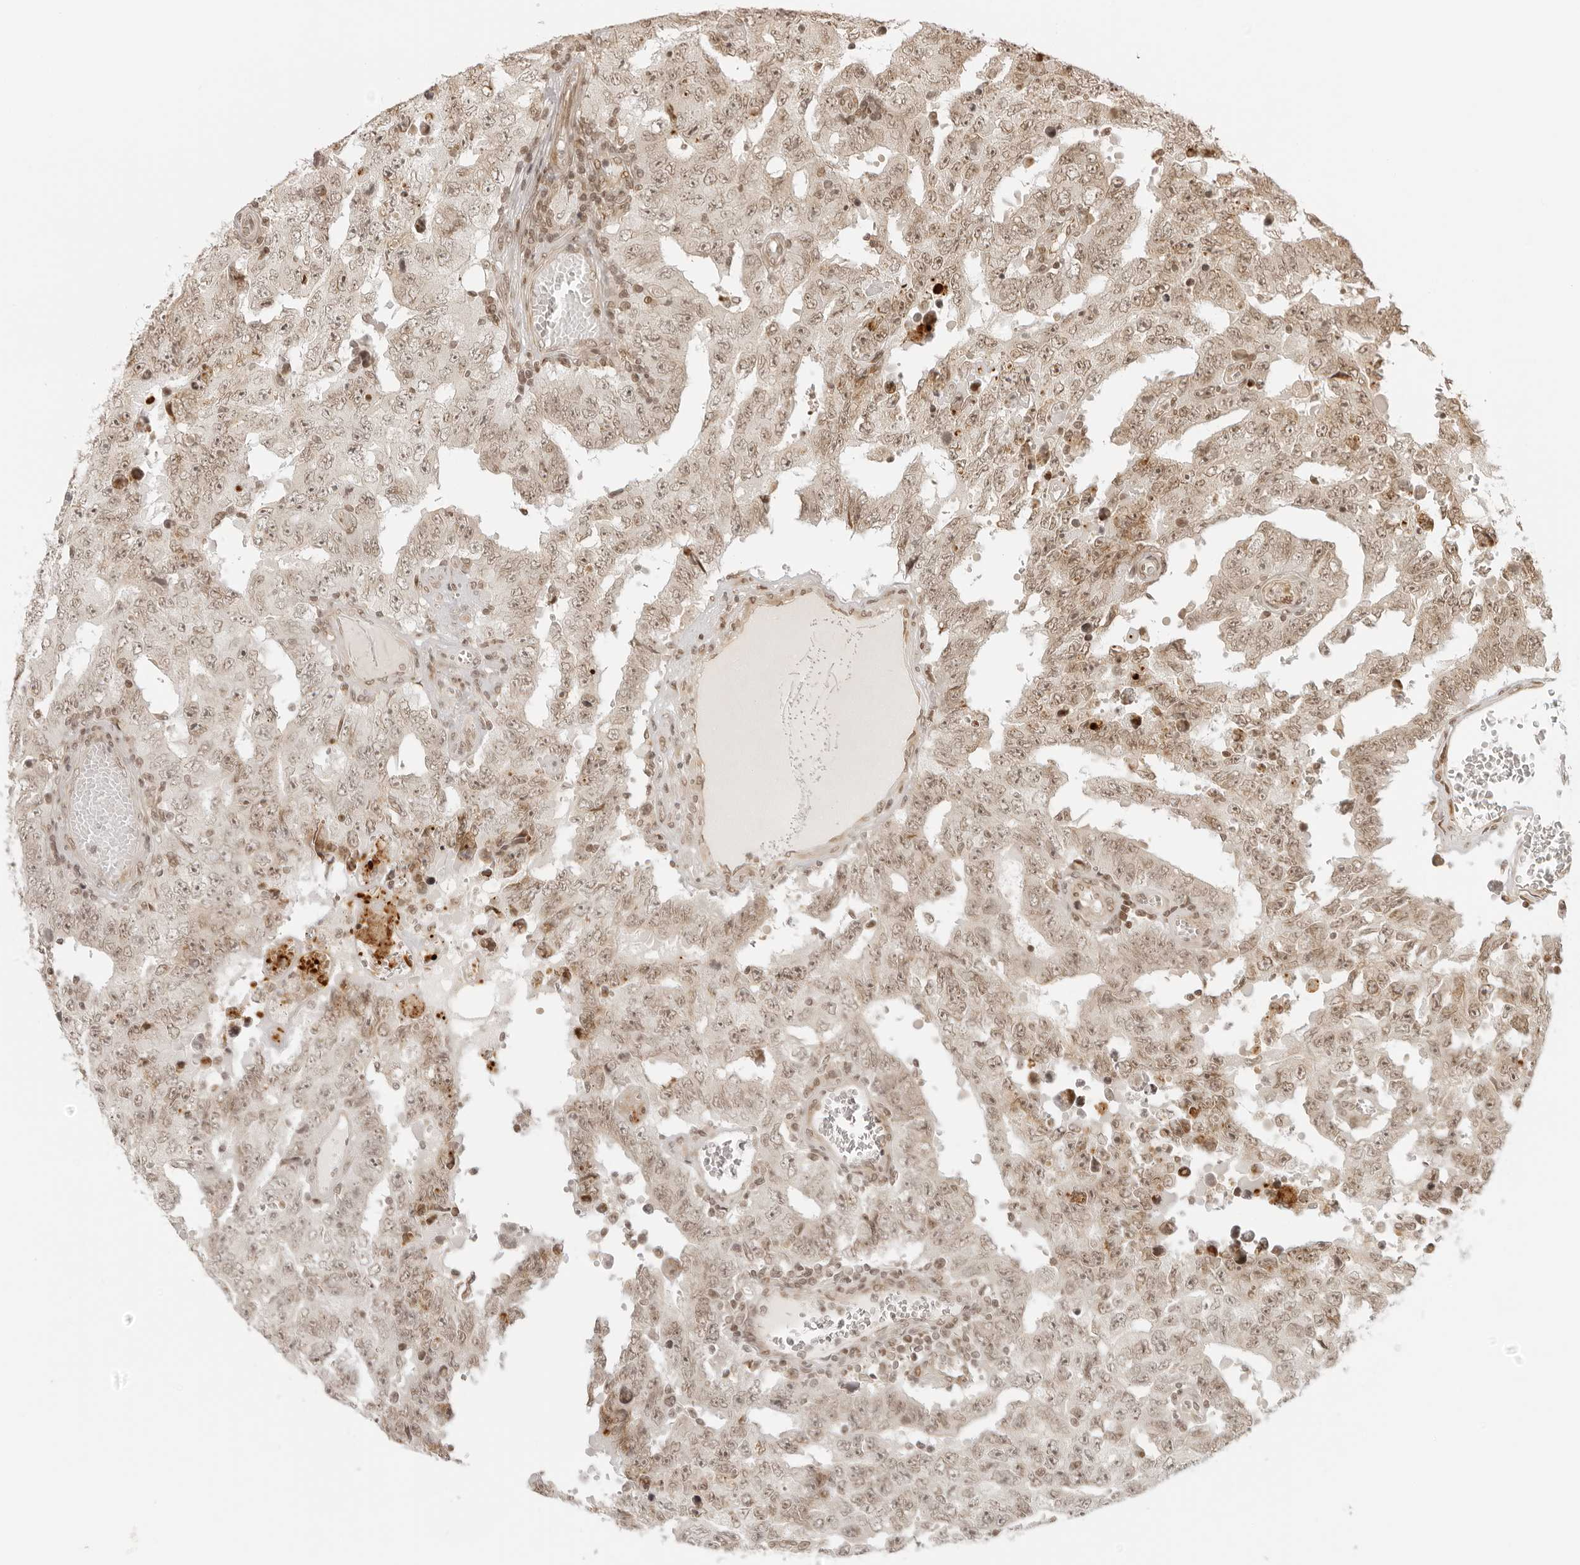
{"staining": {"intensity": "moderate", "quantity": ">75%", "location": "cytoplasmic/membranous,nuclear"}, "tissue": "testis cancer", "cell_type": "Tumor cells", "image_type": "cancer", "snomed": [{"axis": "morphology", "description": "Carcinoma, Embryonal, NOS"}, {"axis": "topography", "description": "Testis"}], "caption": "Immunohistochemistry (DAB (3,3'-diaminobenzidine)) staining of testis cancer (embryonal carcinoma) demonstrates moderate cytoplasmic/membranous and nuclear protein staining in approximately >75% of tumor cells.", "gene": "ZNF407", "patient": {"sex": "male", "age": 26}}